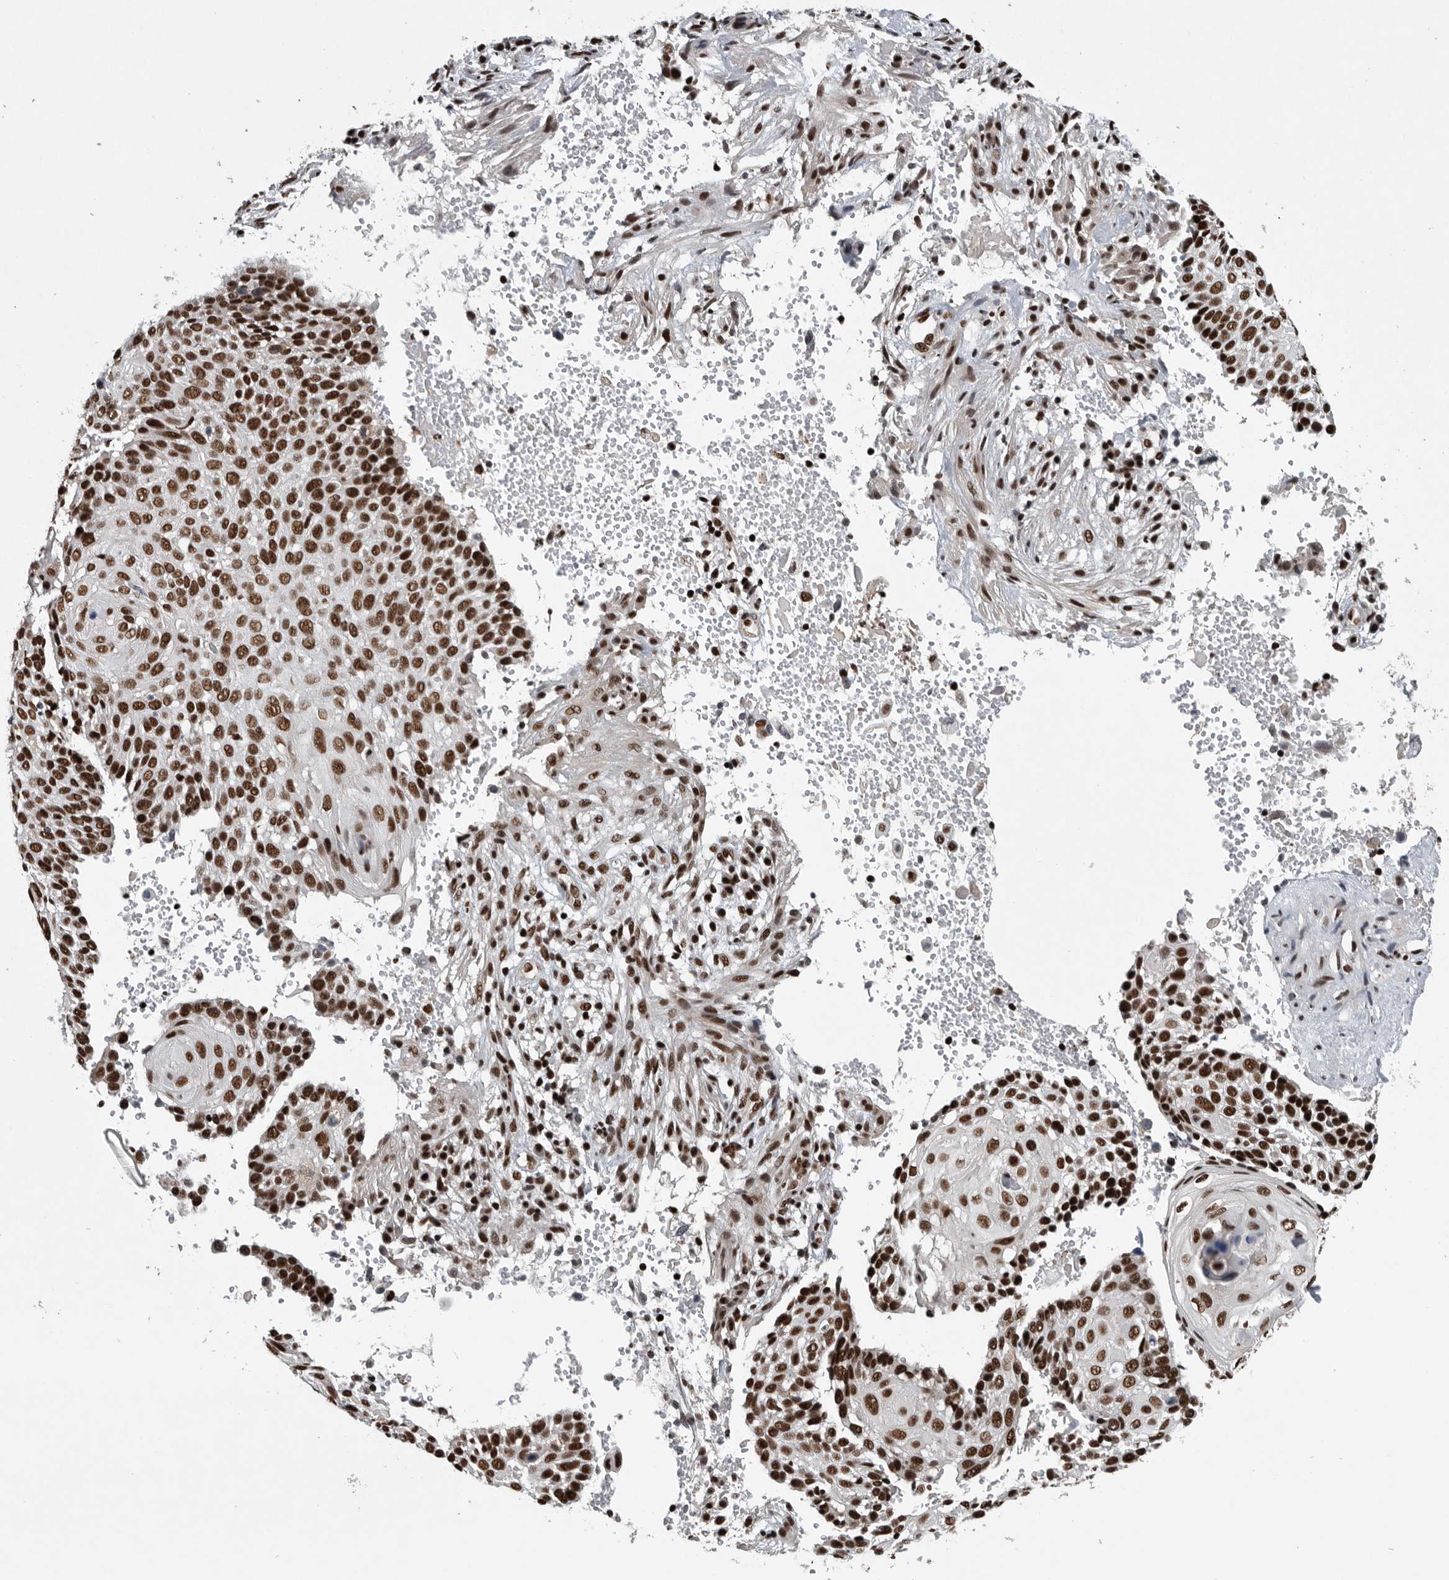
{"staining": {"intensity": "strong", "quantity": "25%-75%", "location": "nuclear"}, "tissue": "cervical cancer", "cell_type": "Tumor cells", "image_type": "cancer", "snomed": [{"axis": "morphology", "description": "Squamous cell carcinoma, NOS"}, {"axis": "topography", "description": "Cervix"}], "caption": "Squamous cell carcinoma (cervical) stained with a brown dye reveals strong nuclear positive expression in approximately 25%-75% of tumor cells.", "gene": "SENP7", "patient": {"sex": "female", "age": 74}}